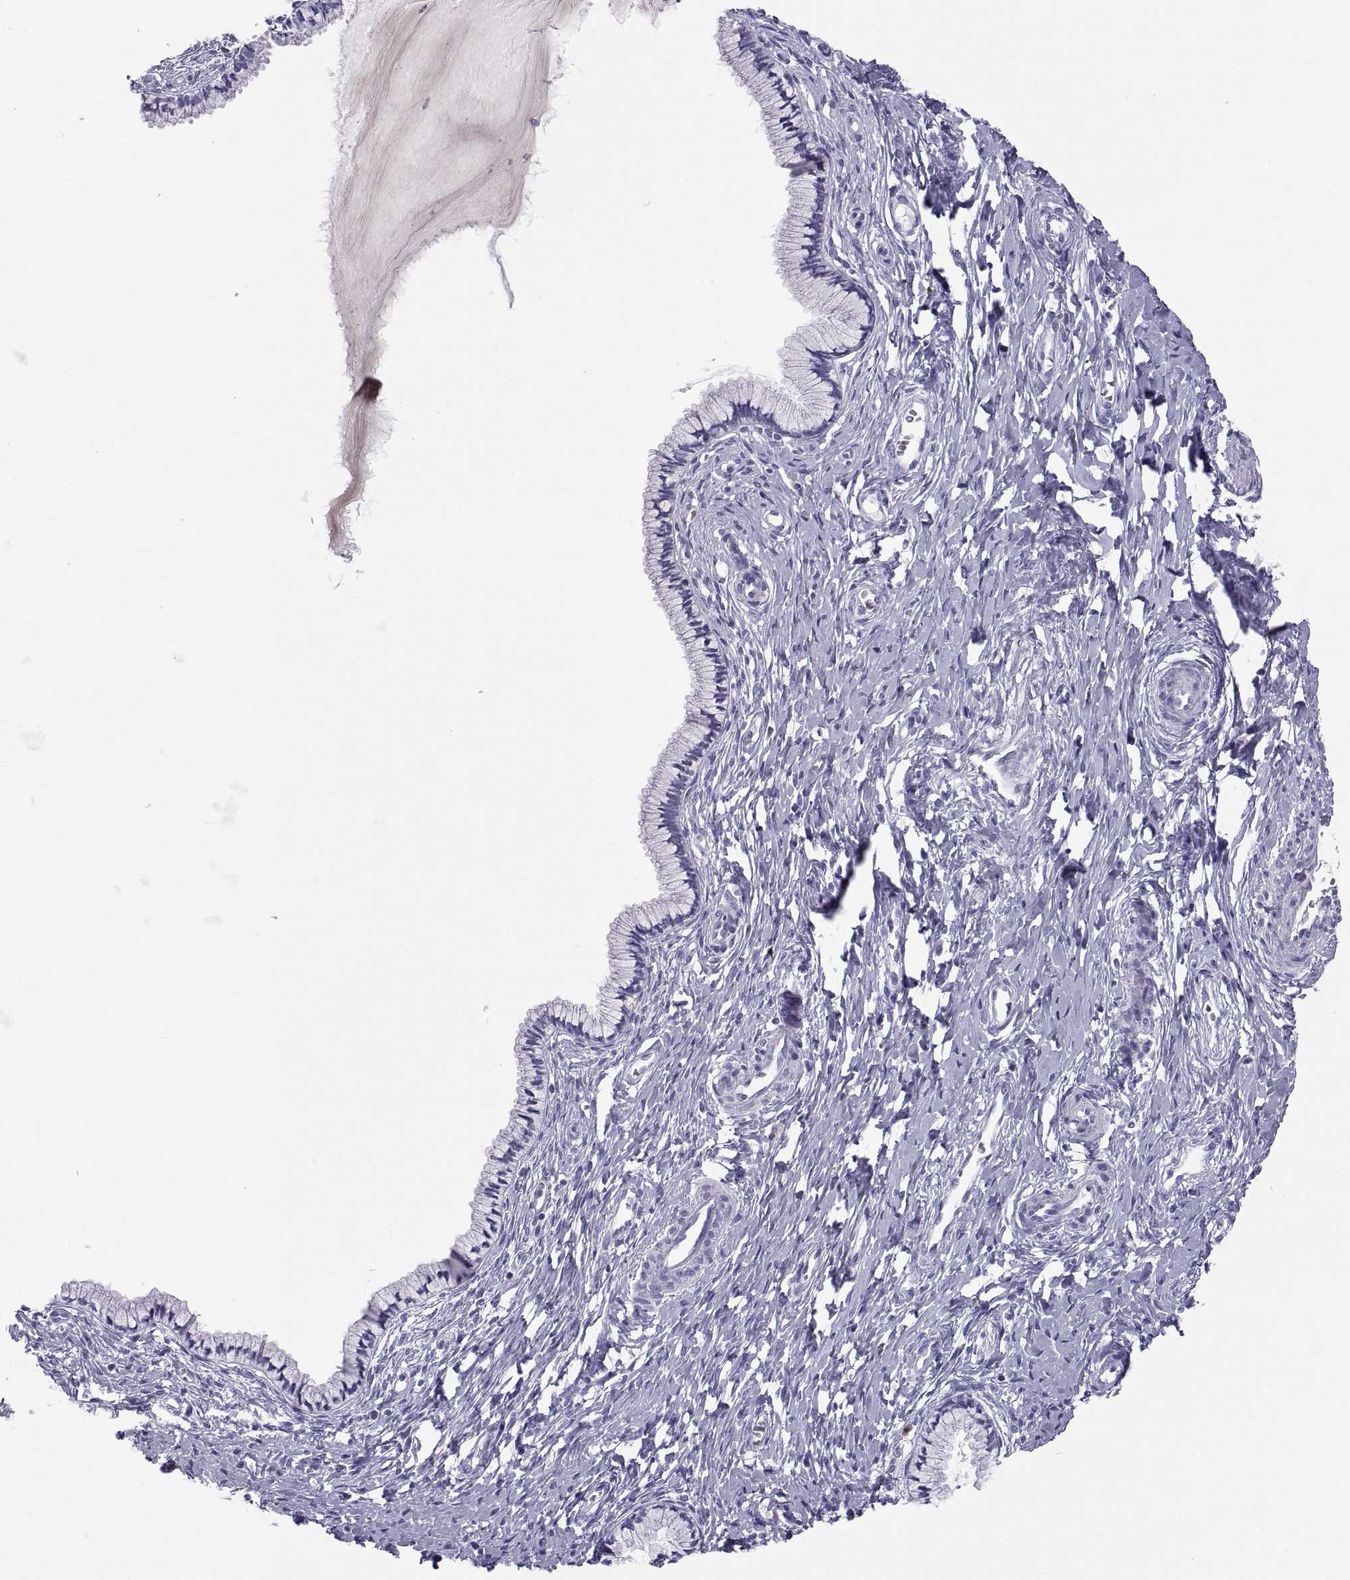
{"staining": {"intensity": "negative", "quantity": "none", "location": "none"}, "tissue": "cervix", "cell_type": "Glandular cells", "image_type": "normal", "snomed": [{"axis": "morphology", "description": "Normal tissue, NOS"}, {"axis": "topography", "description": "Cervix"}], "caption": "This is an immunohistochemistry (IHC) micrograph of normal cervix. There is no positivity in glandular cells.", "gene": "CT47A10", "patient": {"sex": "female", "age": 40}}